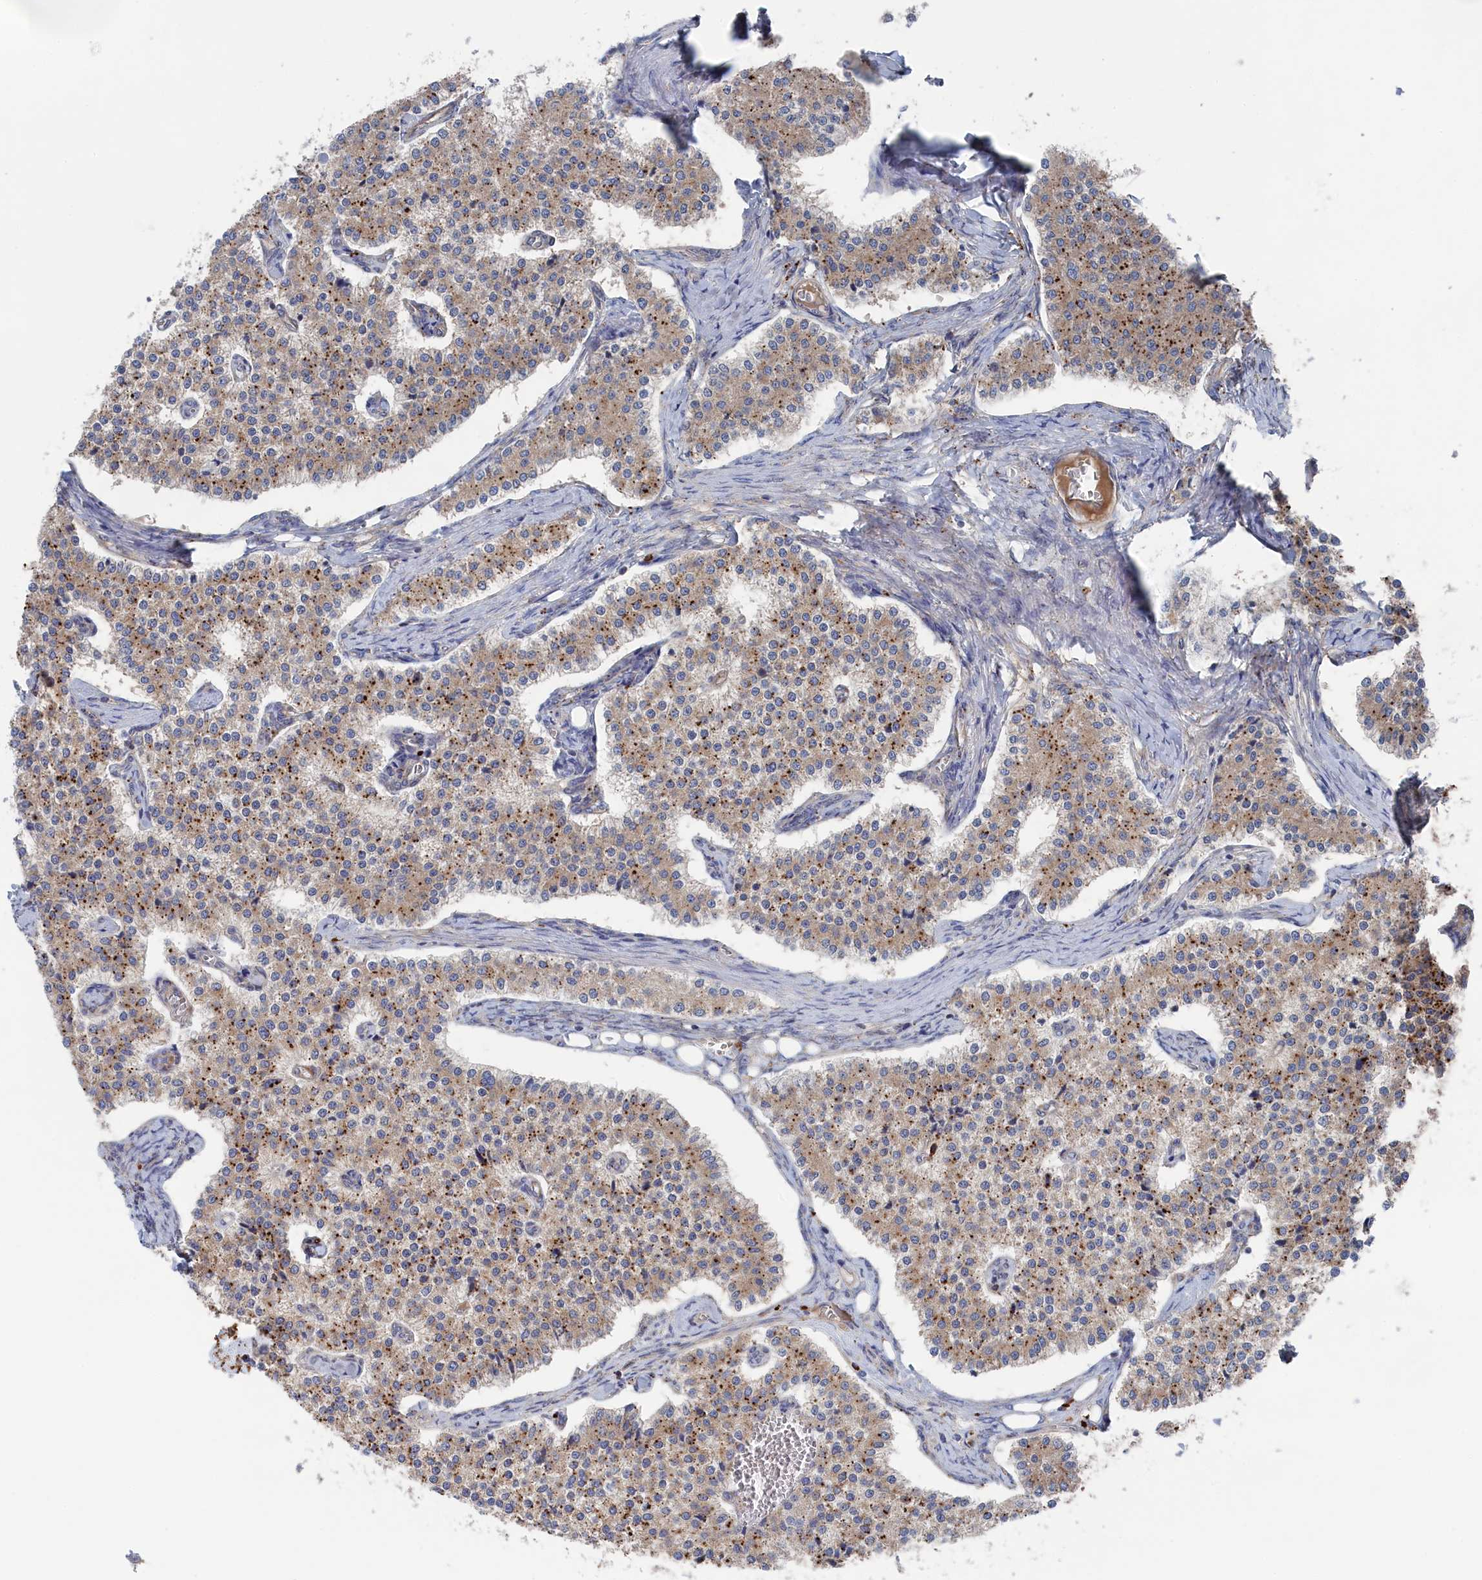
{"staining": {"intensity": "moderate", "quantity": "25%-75%", "location": "cytoplasmic/membranous"}, "tissue": "carcinoid", "cell_type": "Tumor cells", "image_type": "cancer", "snomed": [{"axis": "morphology", "description": "Carcinoid, malignant, NOS"}, {"axis": "topography", "description": "Colon"}], "caption": "High-power microscopy captured an IHC photomicrograph of malignant carcinoid, revealing moderate cytoplasmic/membranous expression in approximately 25%-75% of tumor cells.", "gene": "FILIP1L", "patient": {"sex": "female", "age": 52}}